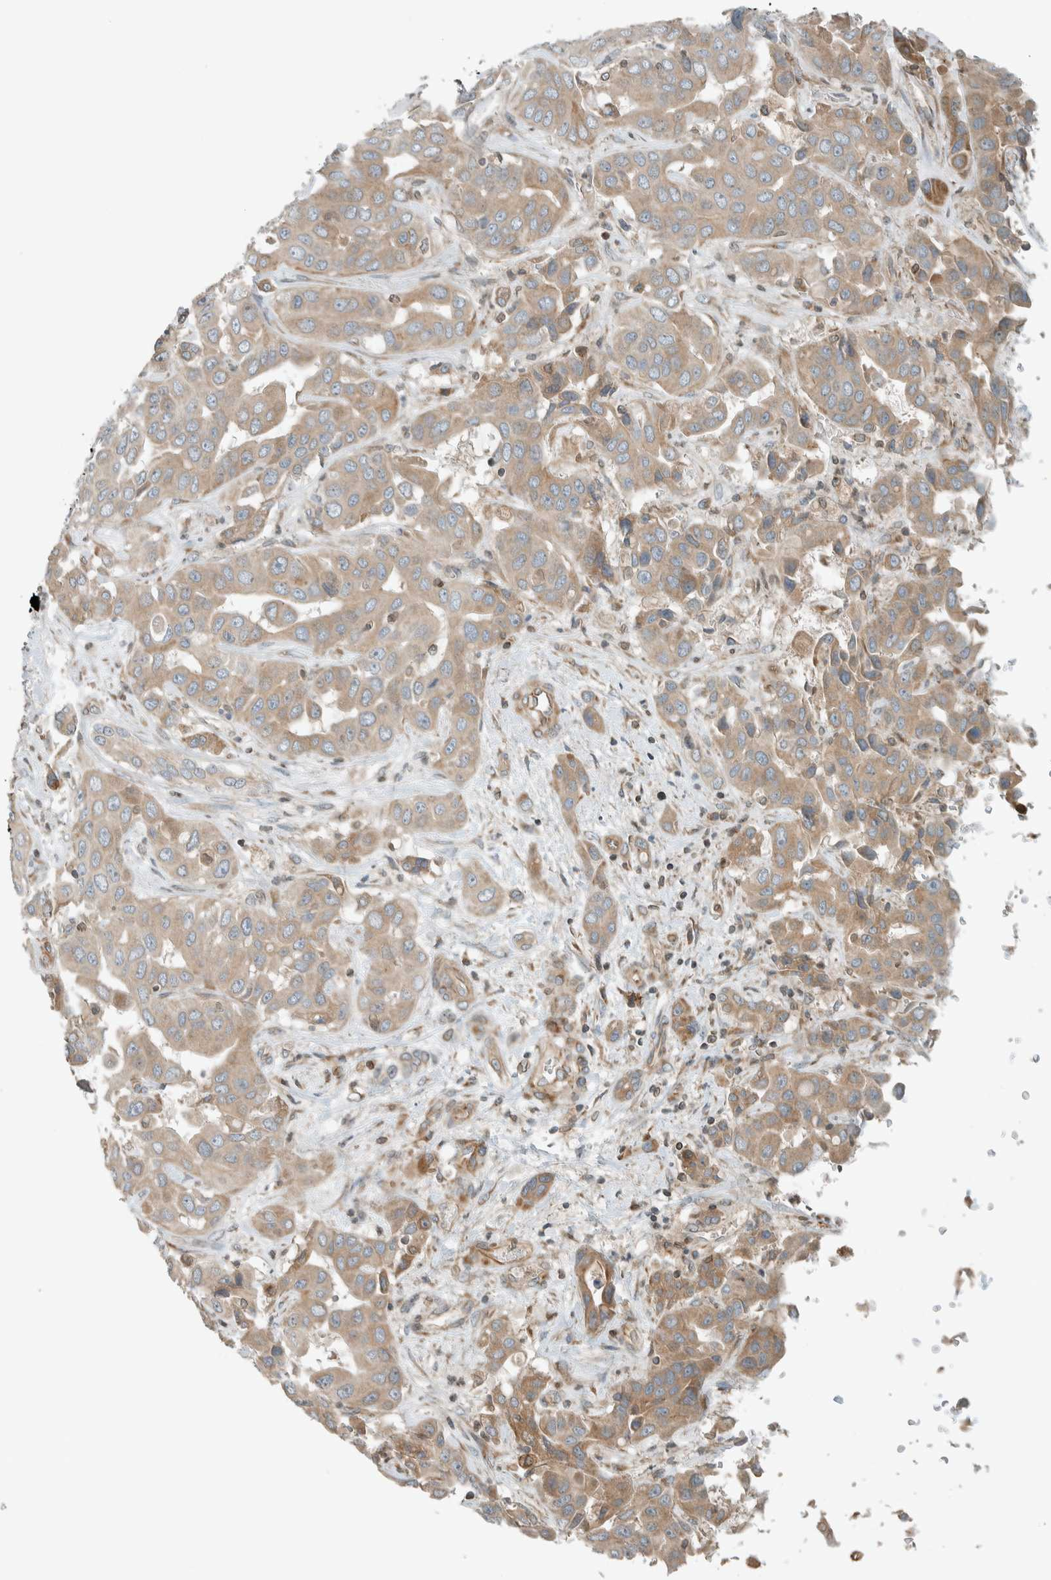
{"staining": {"intensity": "weak", "quantity": ">75%", "location": "cytoplasmic/membranous"}, "tissue": "liver cancer", "cell_type": "Tumor cells", "image_type": "cancer", "snomed": [{"axis": "morphology", "description": "Cholangiocarcinoma"}, {"axis": "topography", "description": "Liver"}], "caption": "Tumor cells show low levels of weak cytoplasmic/membranous staining in about >75% of cells in human liver cancer (cholangiocarcinoma).", "gene": "SEL1L", "patient": {"sex": "female", "age": 52}}